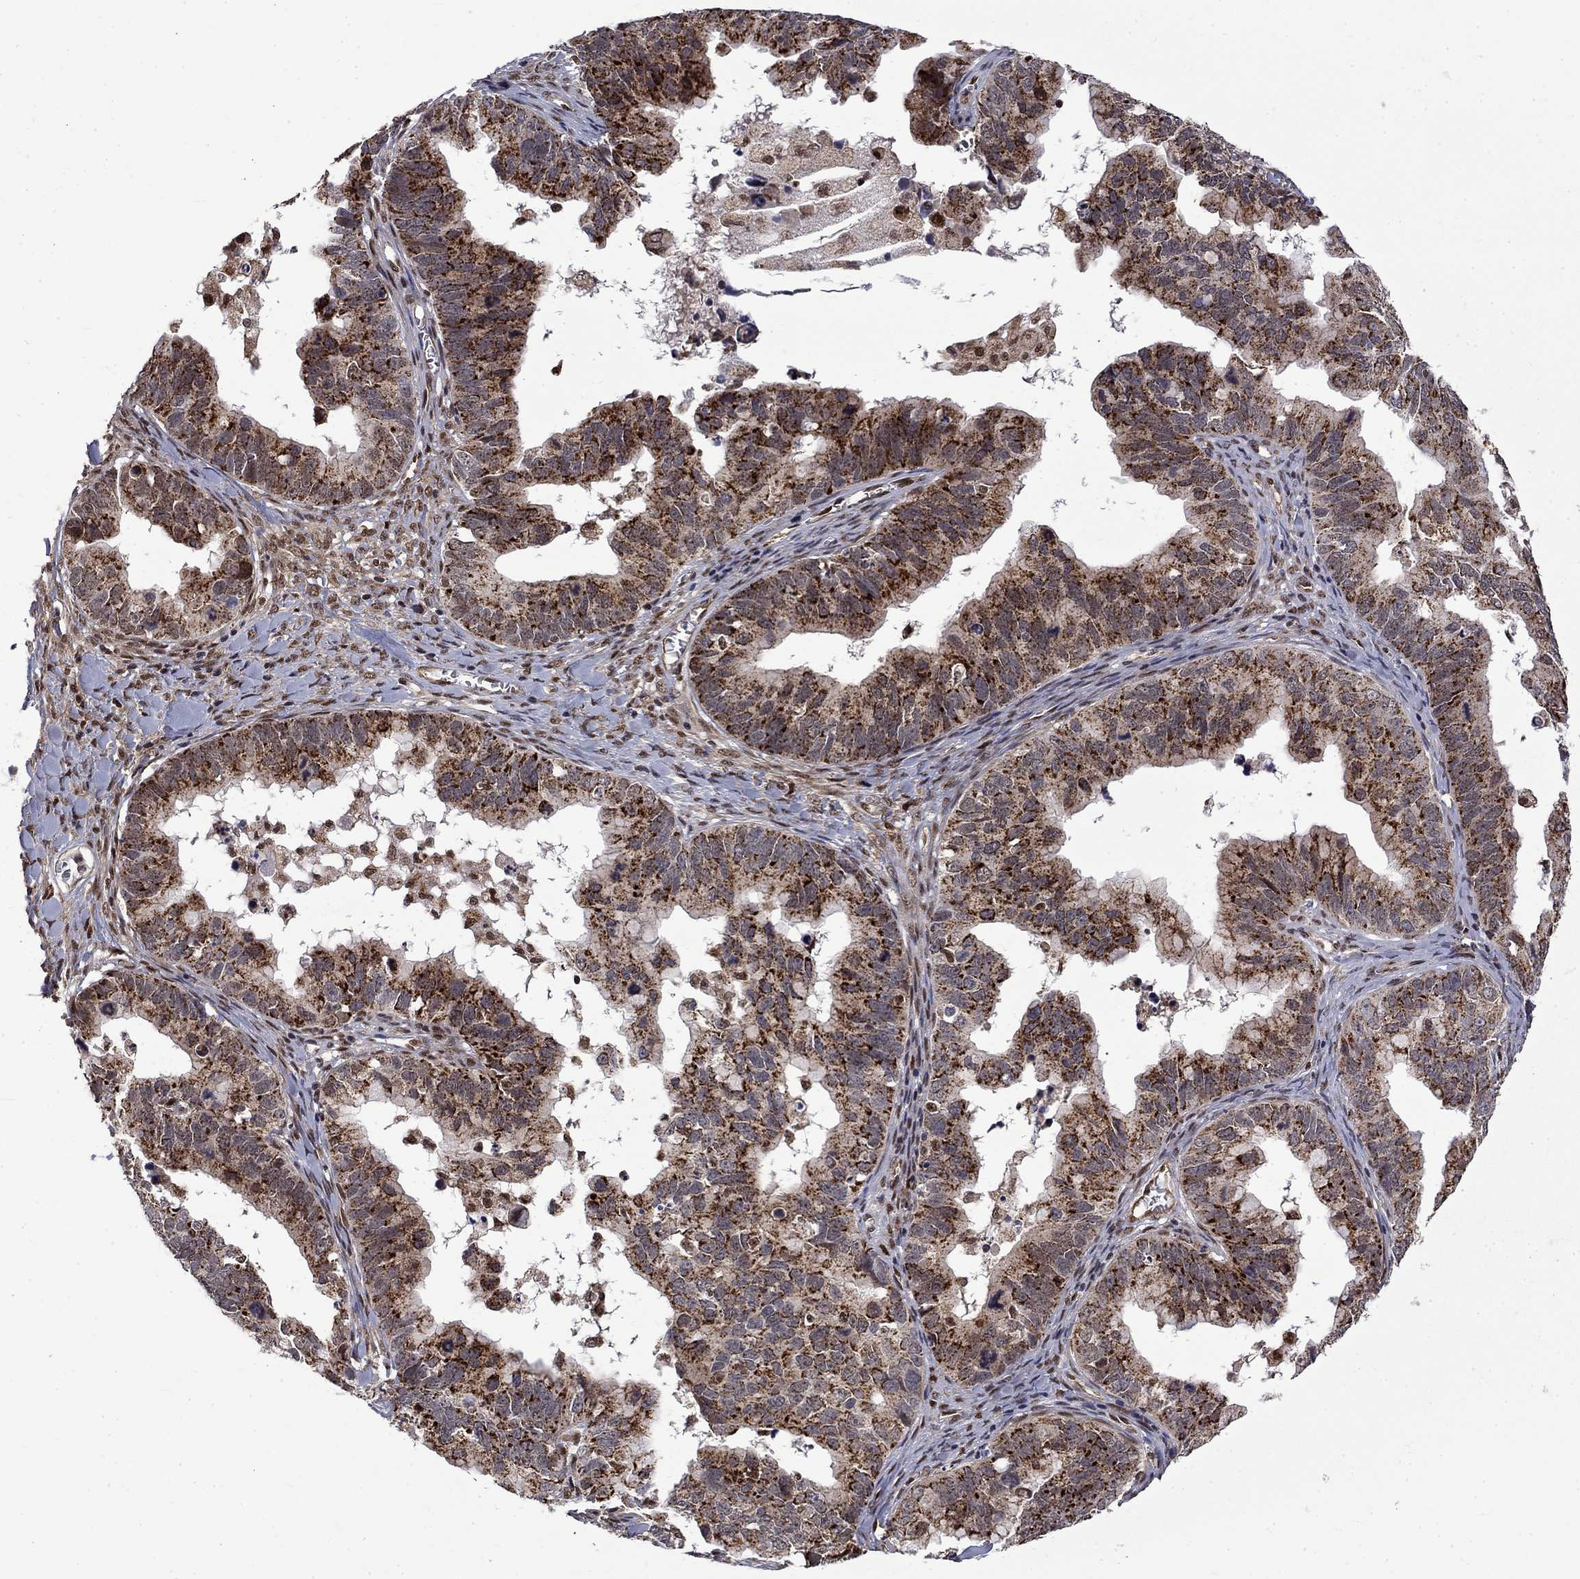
{"staining": {"intensity": "strong", "quantity": ">75%", "location": "cytoplasmic/membranous"}, "tissue": "ovarian cancer", "cell_type": "Tumor cells", "image_type": "cancer", "snomed": [{"axis": "morphology", "description": "Cystadenocarcinoma, mucinous, NOS"}, {"axis": "topography", "description": "Ovary"}], "caption": "Mucinous cystadenocarcinoma (ovarian) stained with immunohistochemistry (IHC) reveals strong cytoplasmic/membranous expression in approximately >75% of tumor cells.", "gene": "KPNA3", "patient": {"sex": "female", "age": 76}}